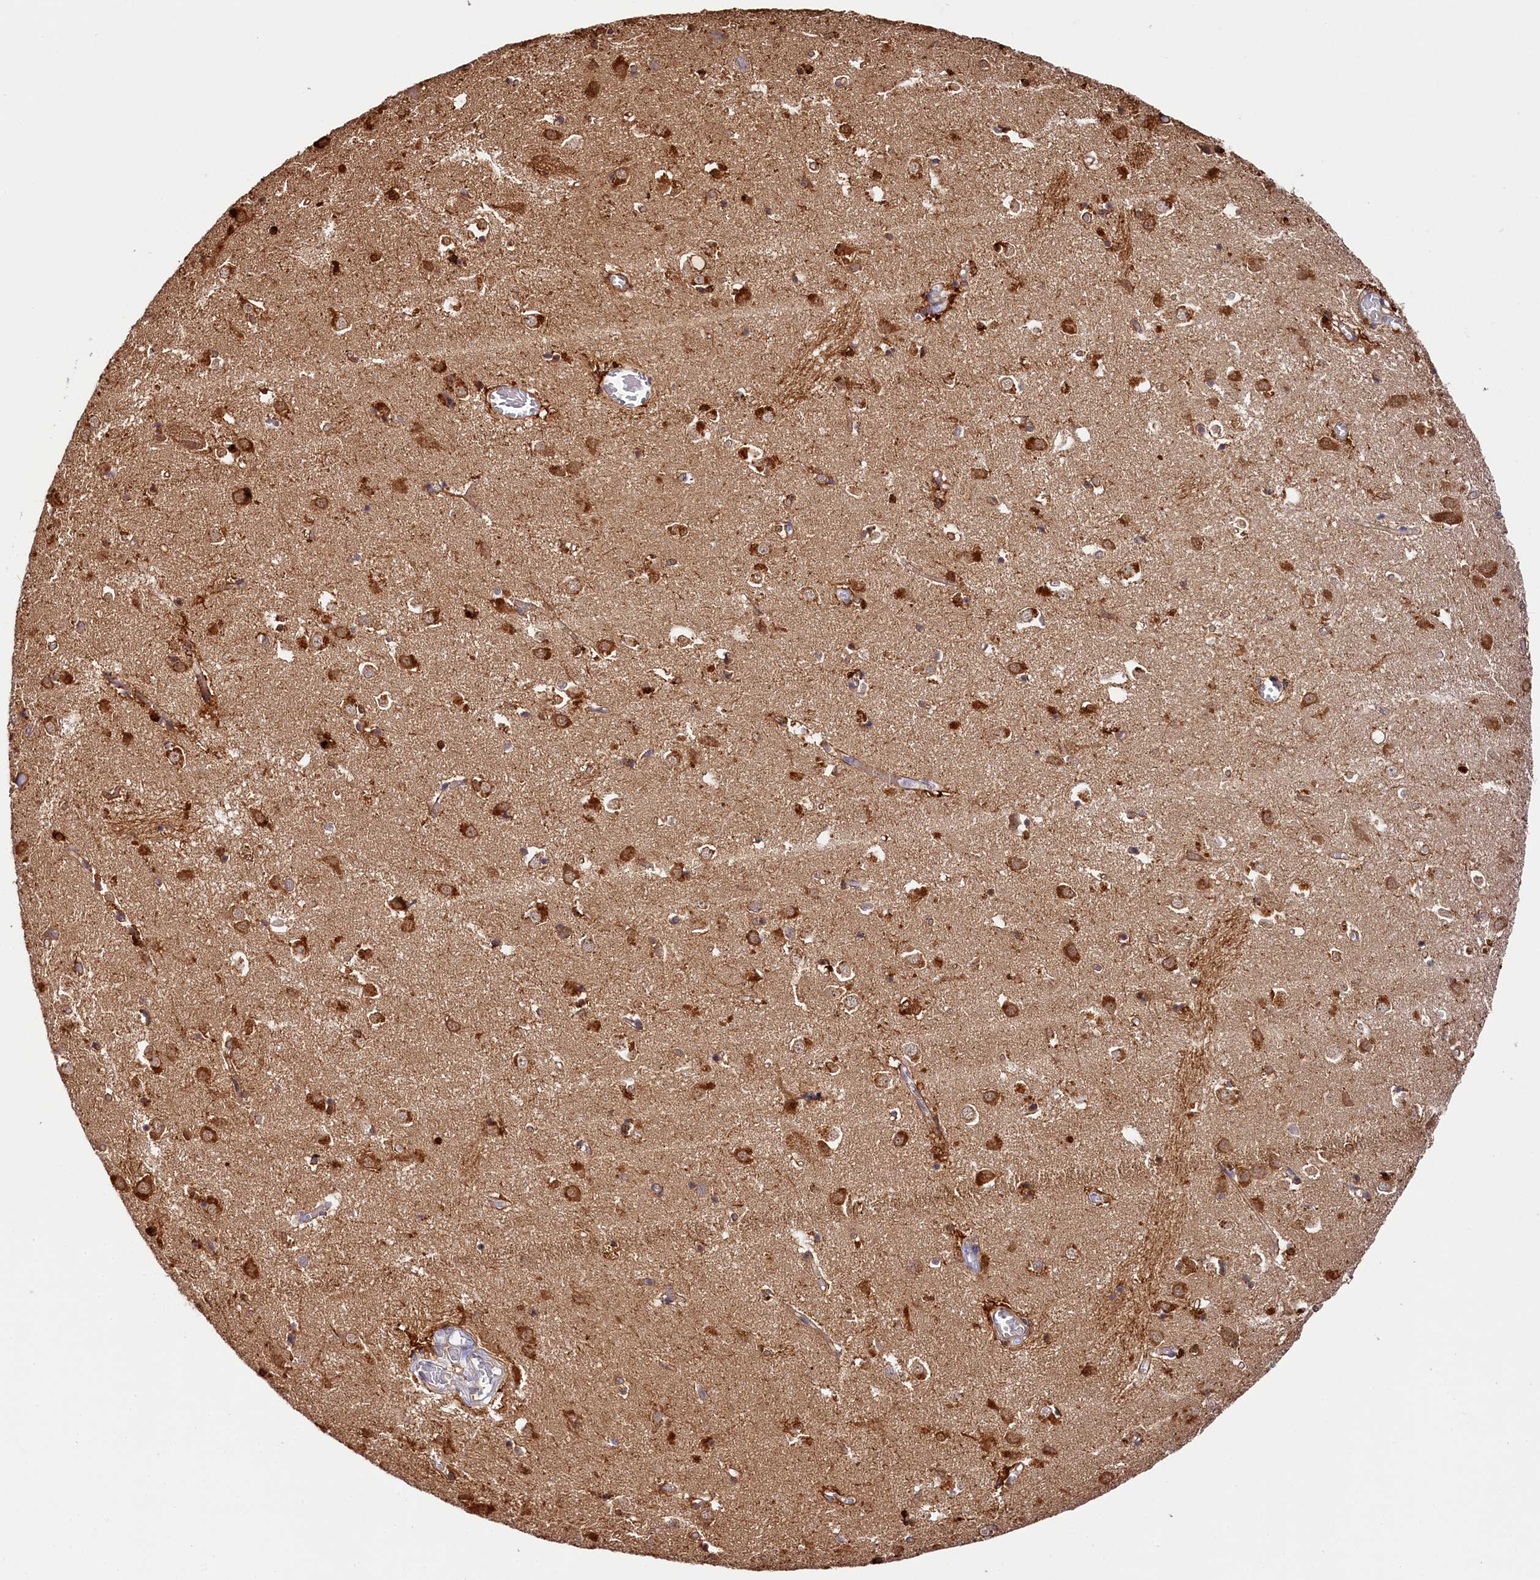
{"staining": {"intensity": "strong", "quantity": "<25%", "location": "cytoplasmic/membranous,nuclear"}, "tissue": "caudate", "cell_type": "Glial cells", "image_type": "normal", "snomed": [{"axis": "morphology", "description": "Normal tissue, NOS"}, {"axis": "topography", "description": "Lateral ventricle wall"}], "caption": "Caudate was stained to show a protein in brown. There is medium levels of strong cytoplasmic/membranous,nuclear expression in approximately <25% of glial cells.", "gene": "KATNB1", "patient": {"sex": "male", "age": 70}}